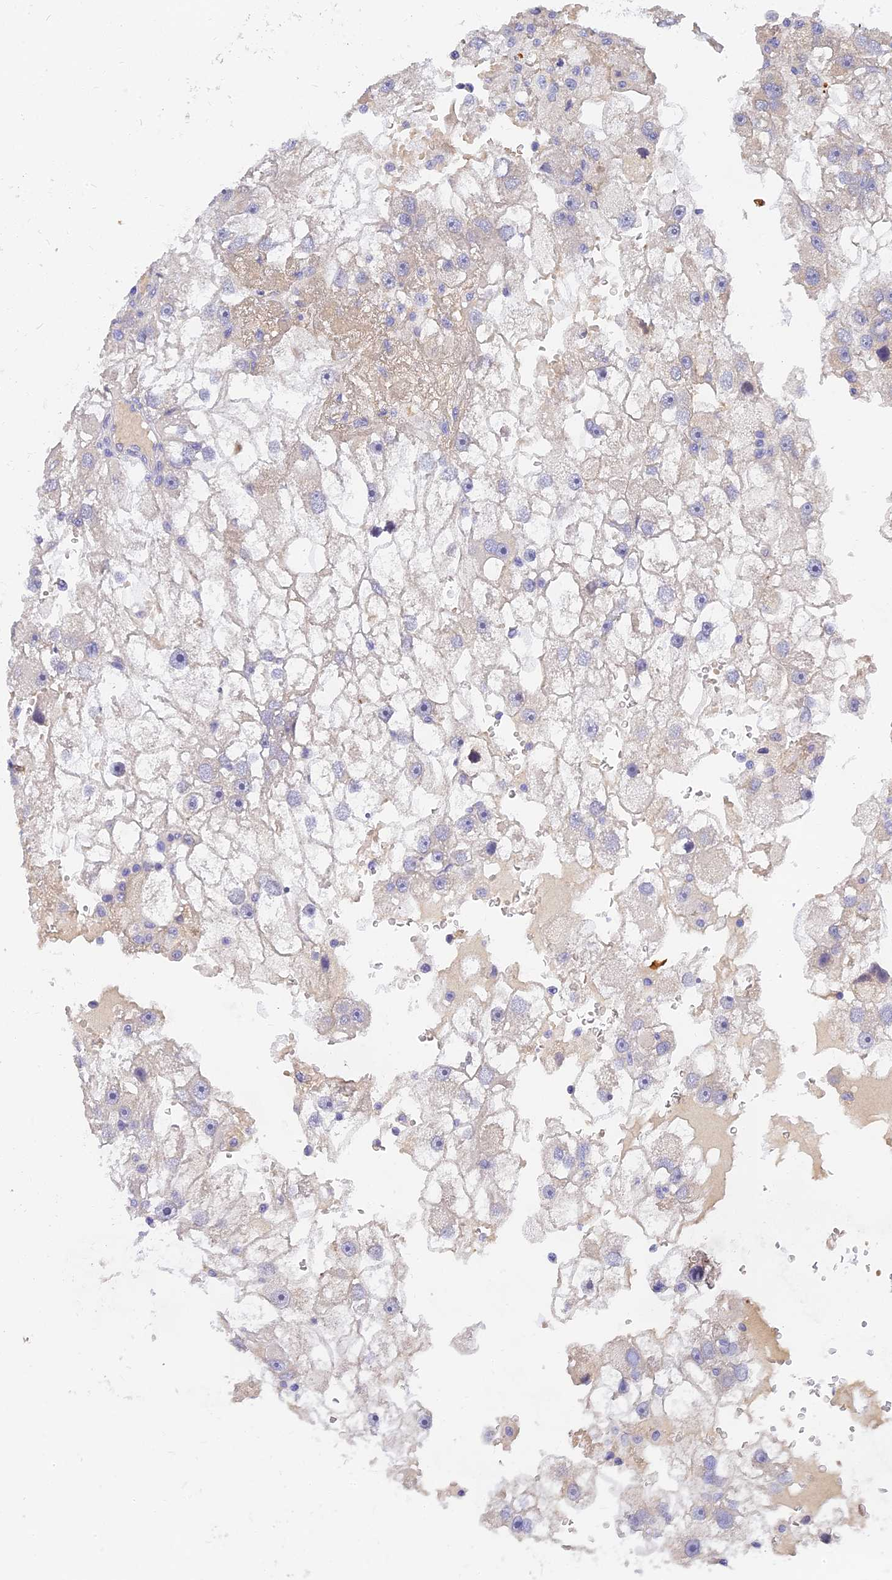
{"staining": {"intensity": "negative", "quantity": "none", "location": "none"}, "tissue": "renal cancer", "cell_type": "Tumor cells", "image_type": "cancer", "snomed": [{"axis": "morphology", "description": "Adenocarcinoma, NOS"}, {"axis": "topography", "description": "Kidney"}], "caption": "Histopathology image shows no significant protein positivity in tumor cells of renal cancer (adenocarcinoma). Brightfield microscopy of immunohistochemistry stained with DAB (3,3'-diaminobenzidine) (brown) and hematoxylin (blue), captured at high magnification.", "gene": "ANKS4B", "patient": {"sex": "male", "age": 63}}